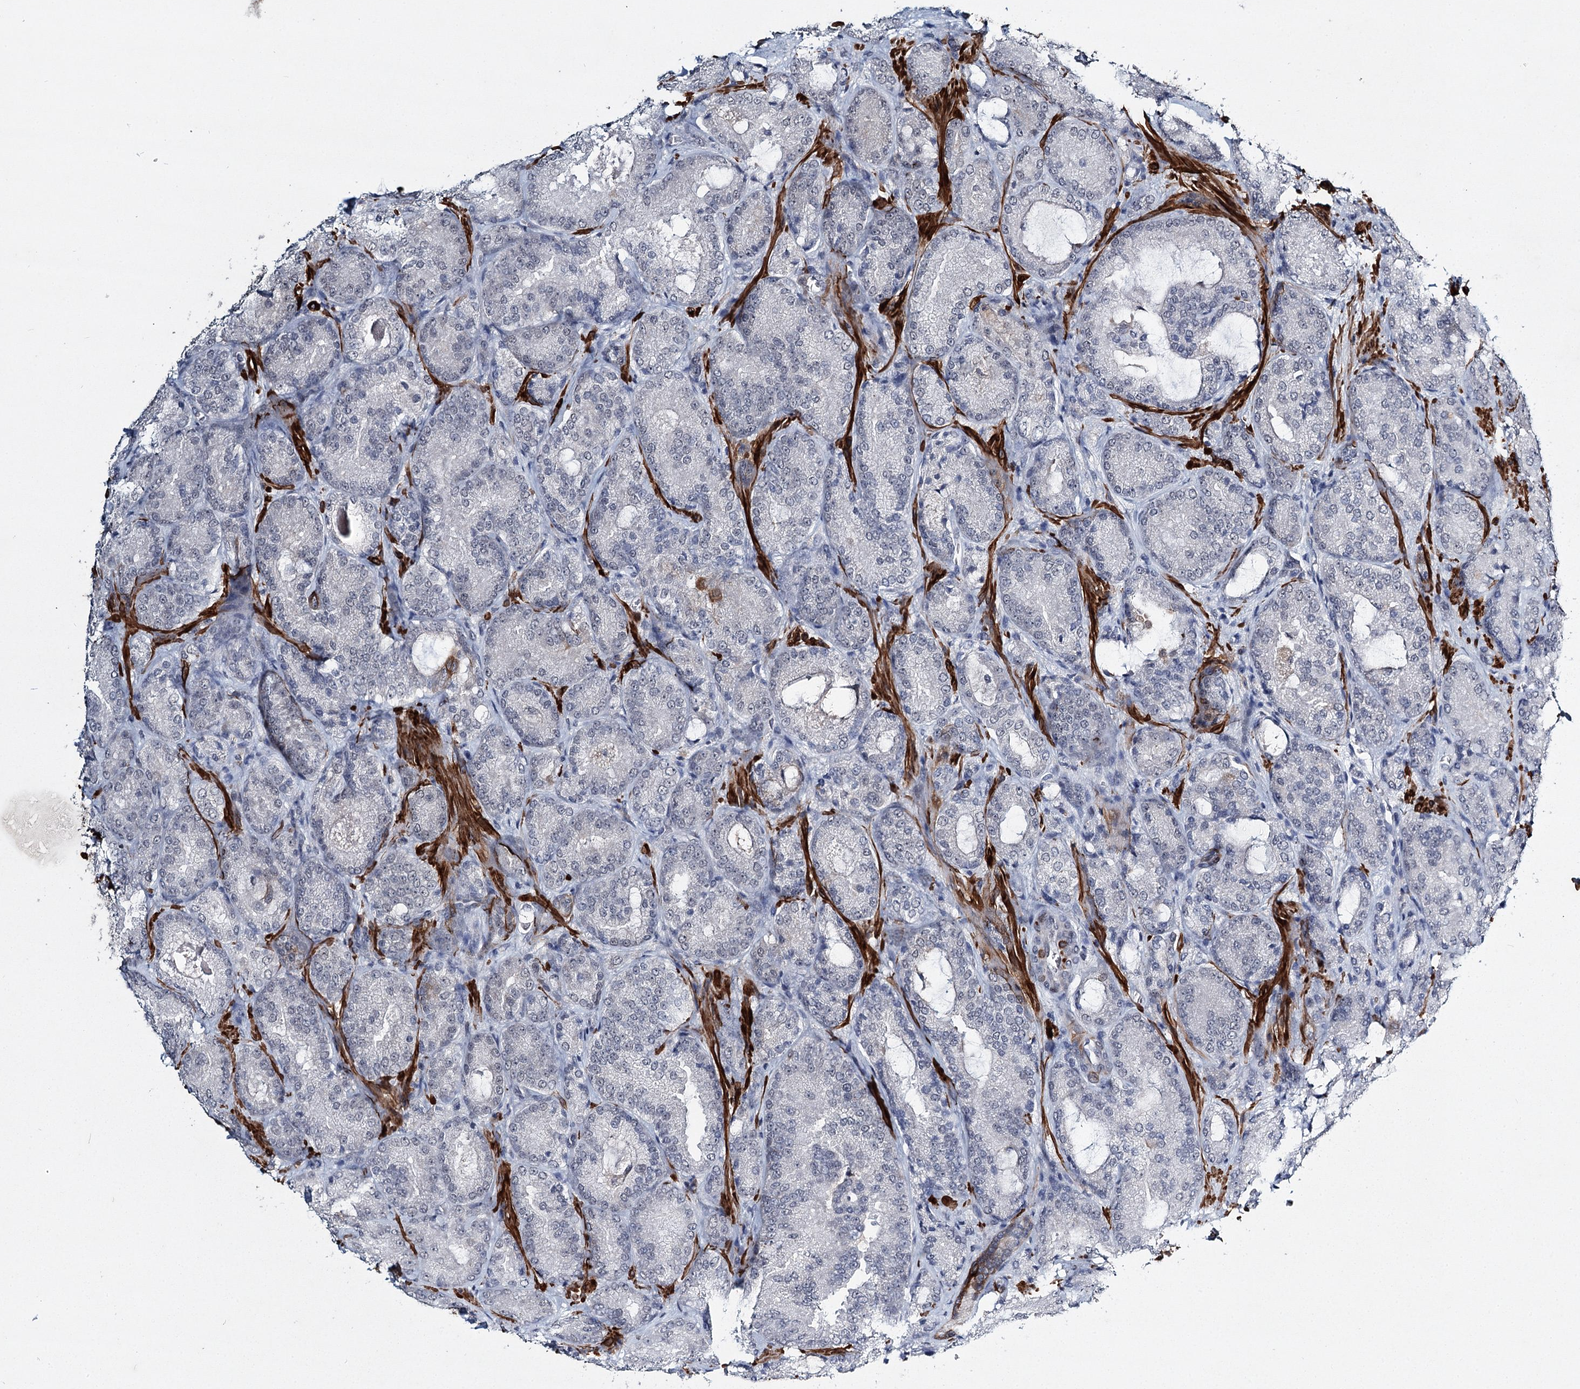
{"staining": {"intensity": "negative", "quantity": "none", "location": "none"}, "tissue": "prostate cancer", "cell_type": "Tumor cells", "image_type": "cancer", "snomed": [{"axis": "morphology", "description": "Adenocarcinoma, Low grade"}, {"axis": "topography", "description": "Prostate"}], "caption": "IHC micrograph of neoplastic tissue: human adenocarcinoma (low-grade) (prostate) stained with DAB shows no significant protein staining in tumor cells.", "gene": "TMEM70", "patient": {"sex": "male", "age": 74}}